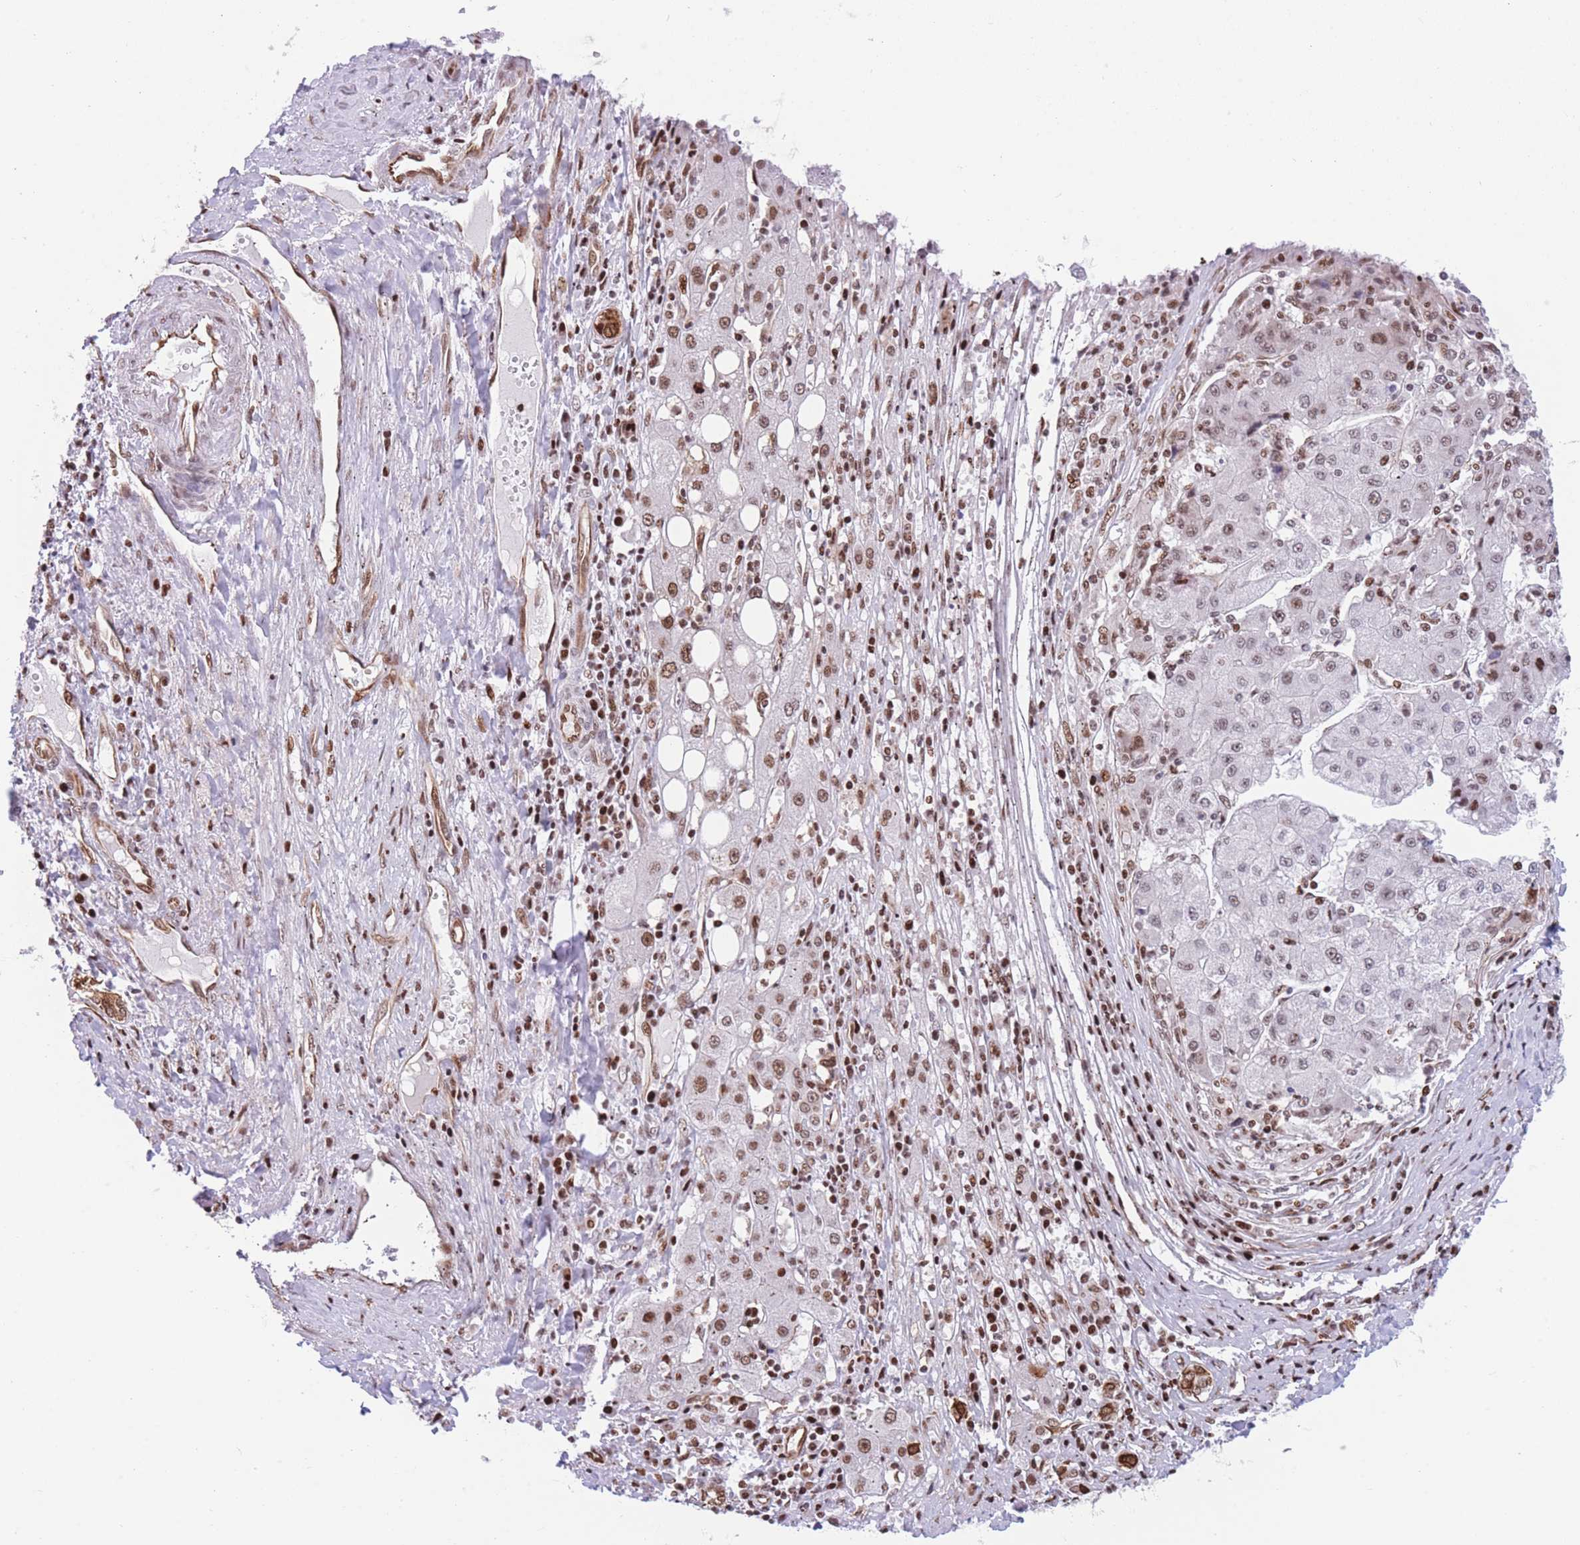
{"staining": {"intensity": "moderate", "quantity": "<25%", "location": "nuclear"}, "tissue": "liver cancer", "cell_type": "Tumor cells", "image_type": "cancer", "snomed": [{"axis": "morphology", "description": "Carcinoma, Hepatocellular, NOS"}, {"axis": "topography", "description": "Liver"}], "caption": "A photomicrograph of human liver cancer stained for a protein displays moderate nuclear brown staining in tumor cells.", "gene": "DNAJC3", "patient": {"sex": "male", "age": 72}}